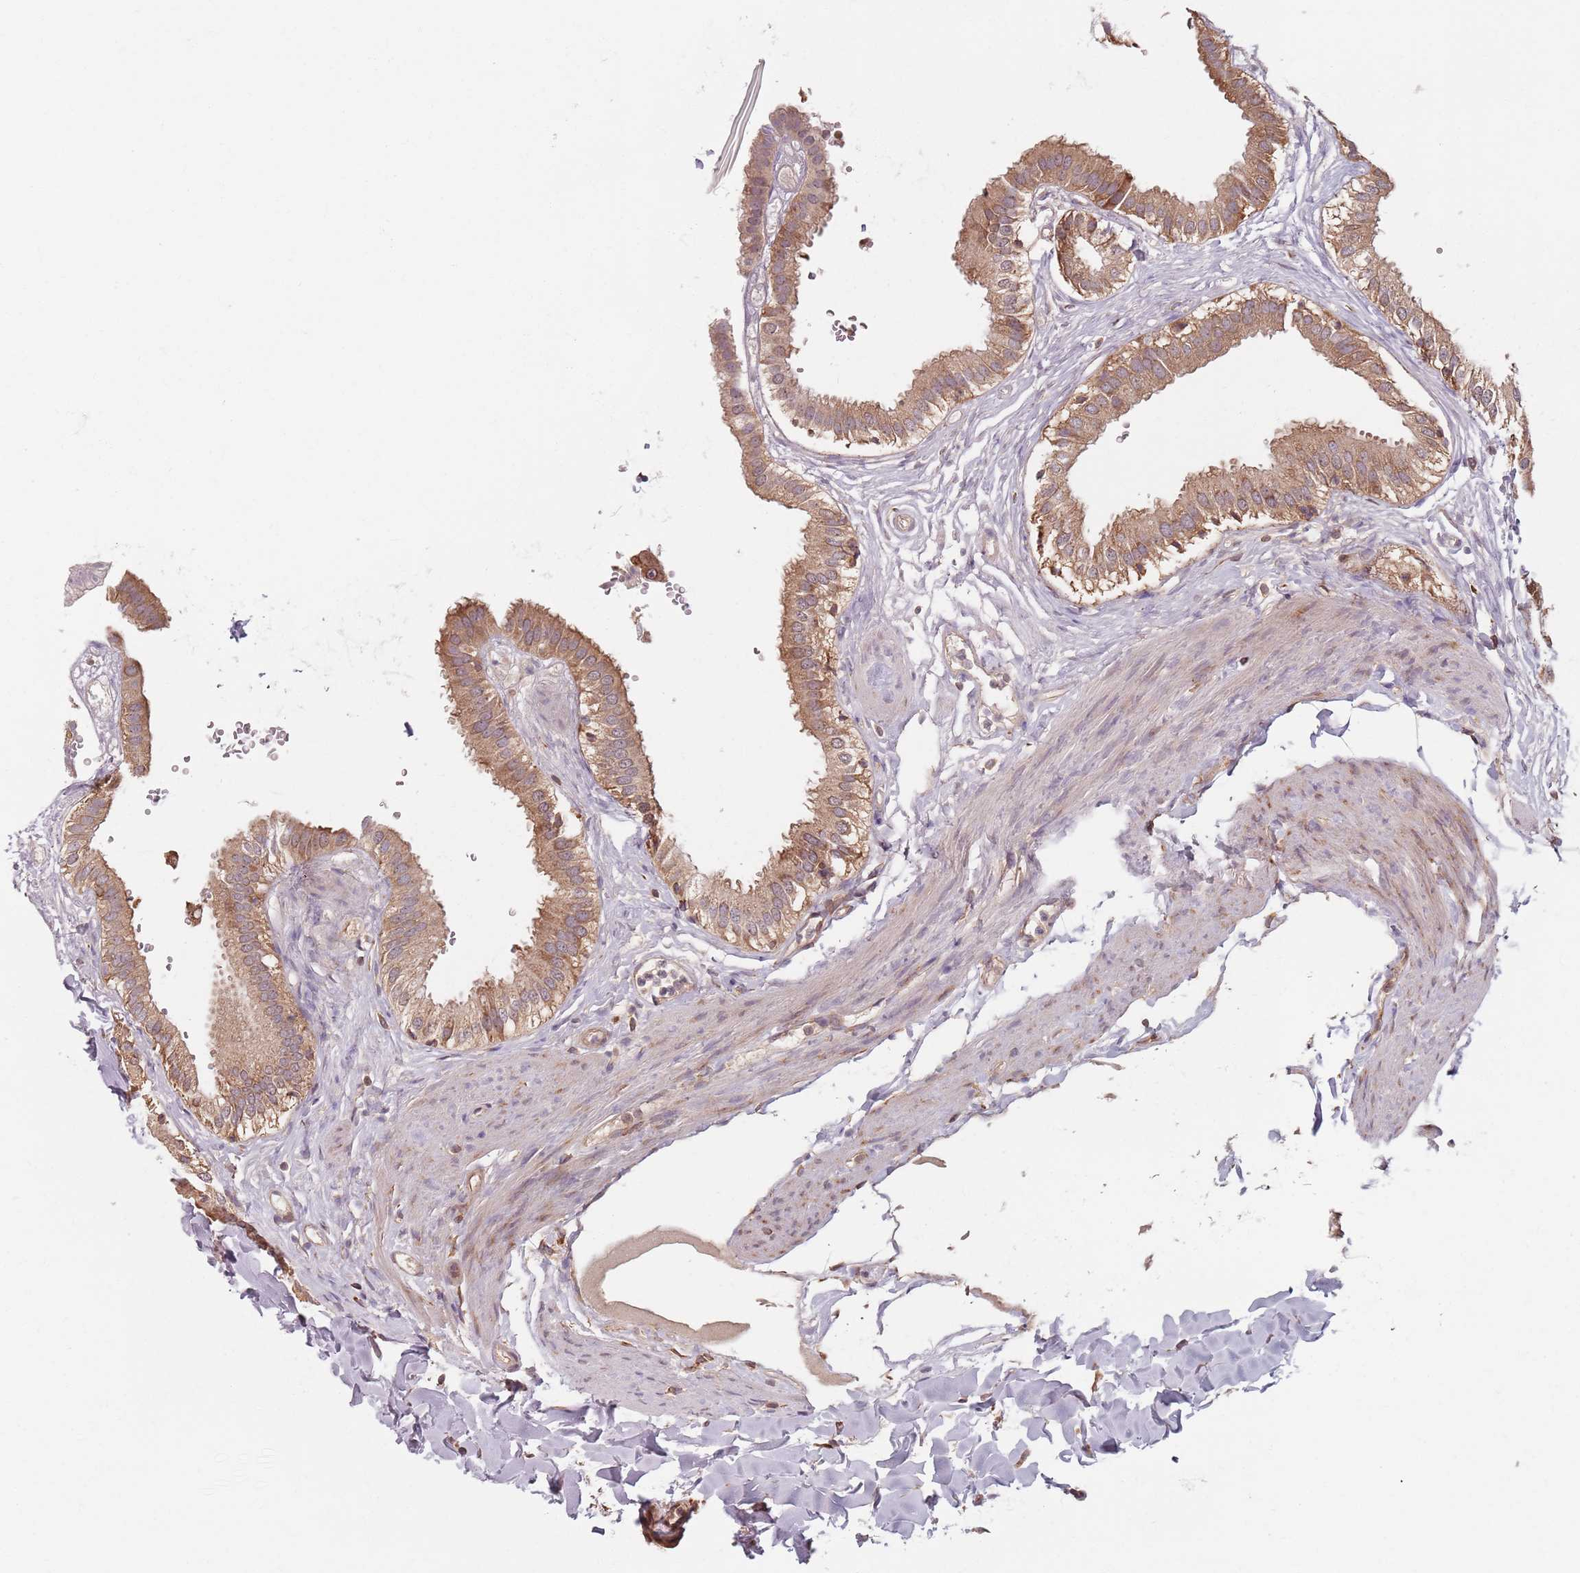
{"staining": {"intensity": "moderate", "quantity": ">75%", "location": "cytoplasmic/membranous"}, "tissue": "gallbladder", "cell_type": "Glandular cells", "image_type": "normal", "snomed": [{"axis": "morphology", "description": "Normal tissue, NOS"}, {"axis": "topography", "description": "Gallbladder"}], "caption": "Immunohistochemical staining of unremarkable gallbladder reveals >75% levels of moderate cytoplasmic/membranous protein positivity in approximately >75% of glandular cells. (Stains: DAB in brown, nuclei in blue, Microscopy: brightfield microscopy at high magnification).", "gene": "NOTCH3", "patient": {"sex": "female", "age": 61}}